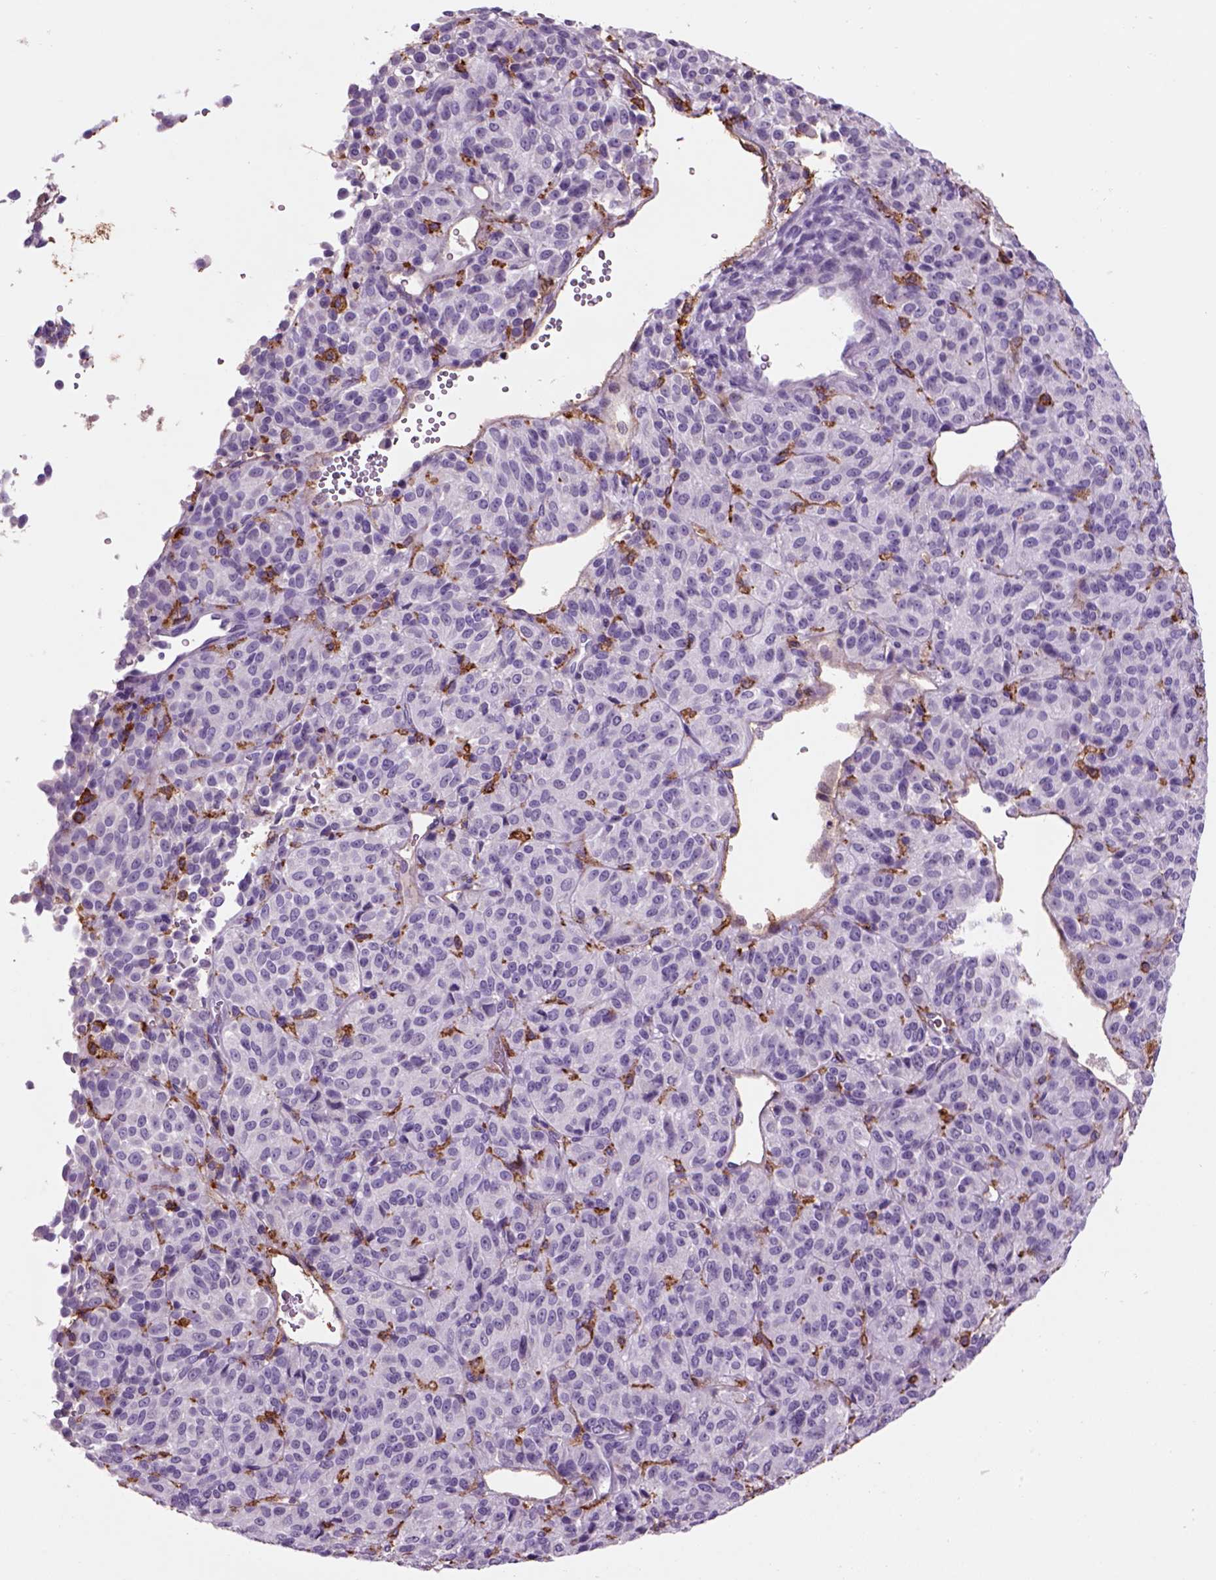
{"staining": {"intensity": "negative", "quantity": "none", "location": "none"}, "tissue": "melanoma", "cell_type": "Tumor cells", "image_type": "cancer", "snomed": [{"axis": "morphology", "description": "Malignant melanoma, Metastatic site"}, {"axis": "topography", "description": "Brain"}], "caption": "IHC histopathology image of human malignant melanoma (metastatic site) stained for a protein (brown), which displays no expression in tumor cells. Nuclei are stained in blue.", "gene": "CD14", "patient": {"sex": "female", "age": 56}}